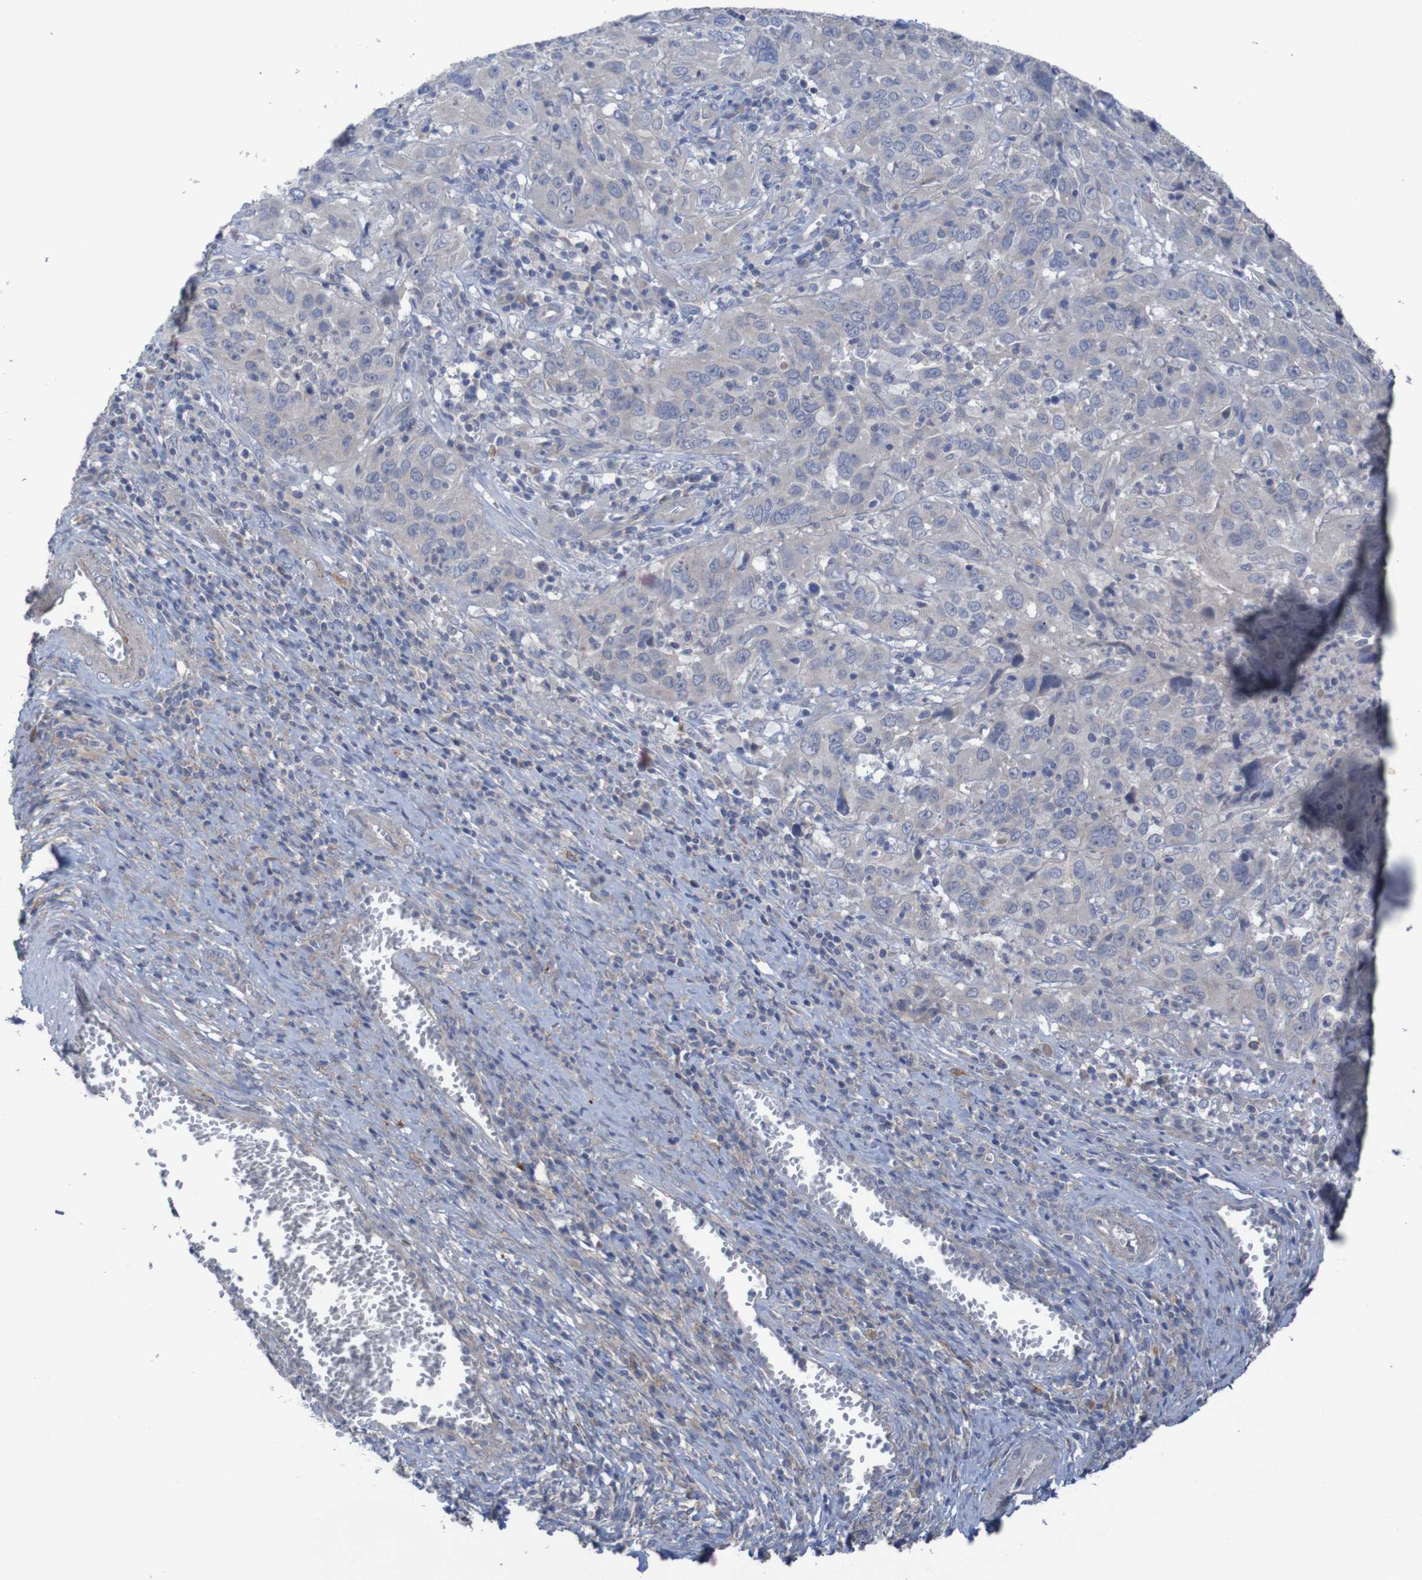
{"staining": {"intensity": "negative", "quantity": "none", "location": "none"}, "tissue": "cervical cancer", "cell_type": "Tumor cells", "image_type": "cancer", "snomed": [{"axis": "morphology", "description": "Squamous cell carcinoma, NOS"}, {"axis": "topography", "description": "Cervix"}], "caption": "Immunohistochemistry (IHC) image of cervical cancer stained for a protein (brown), which reveals no positivity in tumor cells.", "gene": "ANGPT4", "patient": {"sex": "female", "age": 32}}